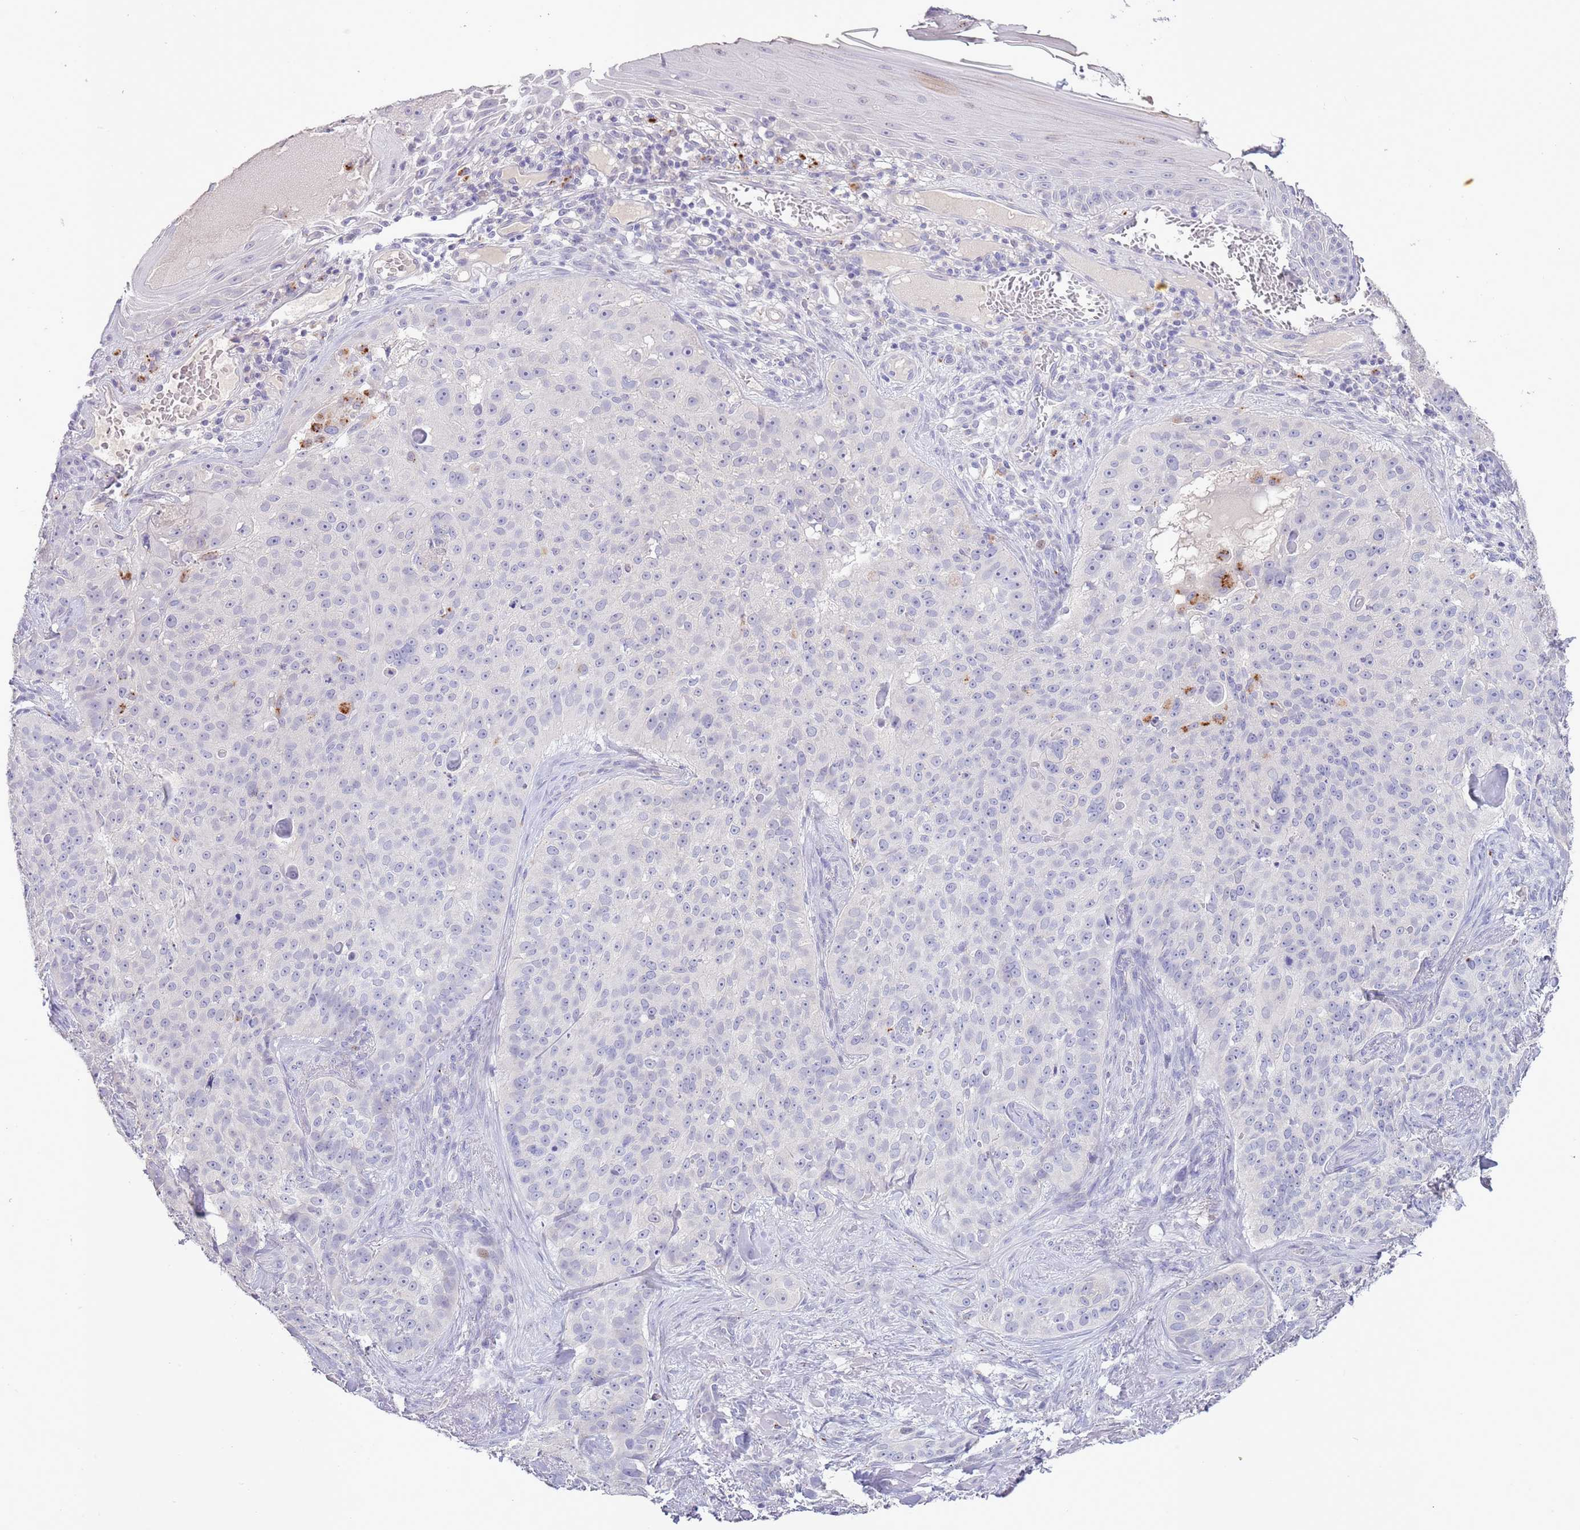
{"staining": {"intensity": "strong", "quantity": "<25%", "location": "cytoplasmic/membranous"}, "tissue": "skin cancer", "cell_type": "Tumor cells", "image_type": "cancer", "snomed": [{"axis": "morphology", "description": "Basal cell carcinoma"}, {"axis": "topography", "description": "Skin"}], "caption": "There is medium levels of strong cytoplasmic/membranous staining in tumor cells of skin cancer (basal cell carcinoma), as demonstrated by immunohistochemical staining (brown color).", "gene": "ABHD17A", "patient": {"sex": "female", "age": 92}}